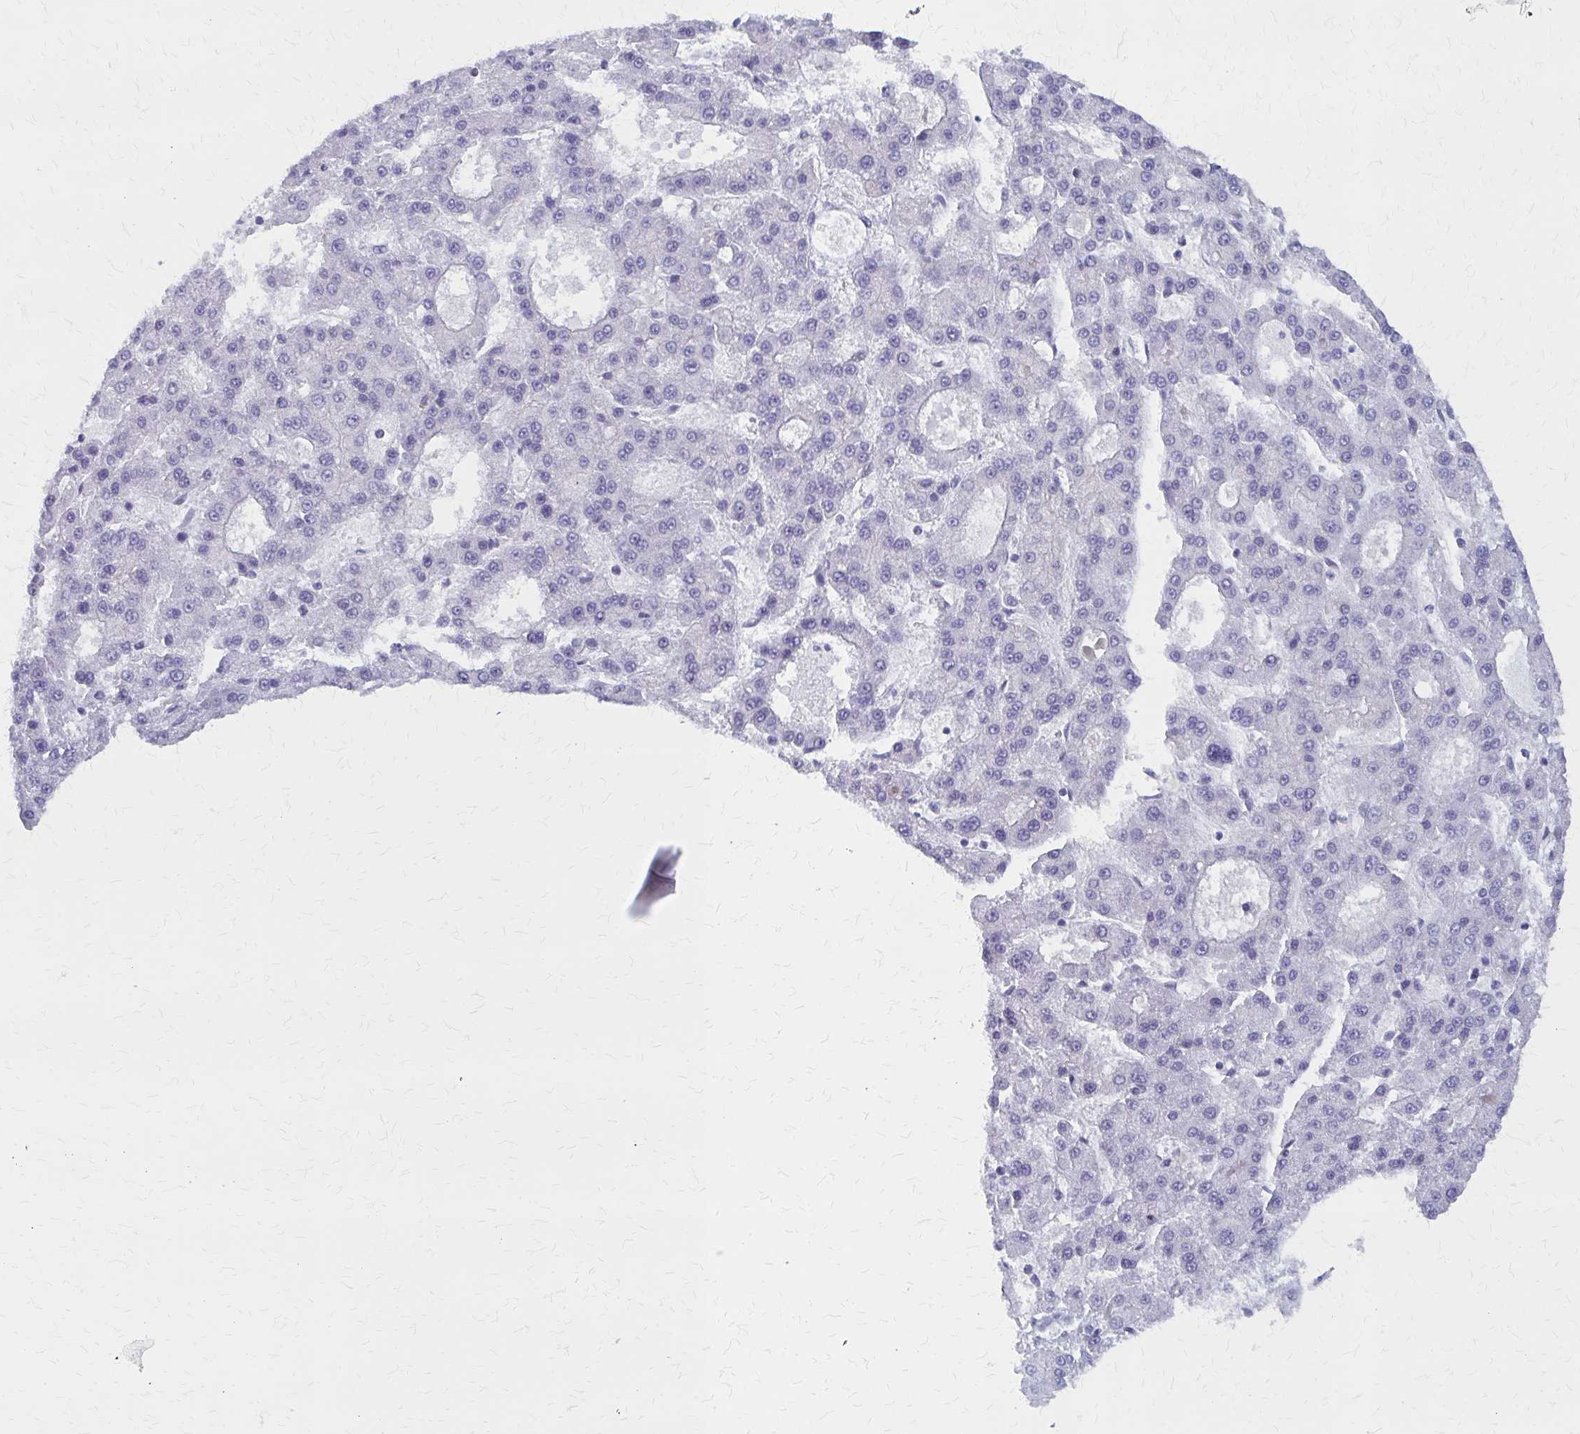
{"staining": {"intensity": "negative", "quantity": "none", "location": "none"}, "tissue": "liver cancer", "cell_type": "Tumor cells", "image_type": "cancer", "snomed": [{"axis": "morphology", "description": "Carcinoma, Hepatocellular, NOS"}, {"axis": "topography", "description": "Liver"}], "caption": "This is an immunohistochemistry photomicrograph of human liver hepatocellular carcinoma. There is no staining in tumor cells.", "gene": "CLIC2", "patient": {"sex": "male", "age": 70}}